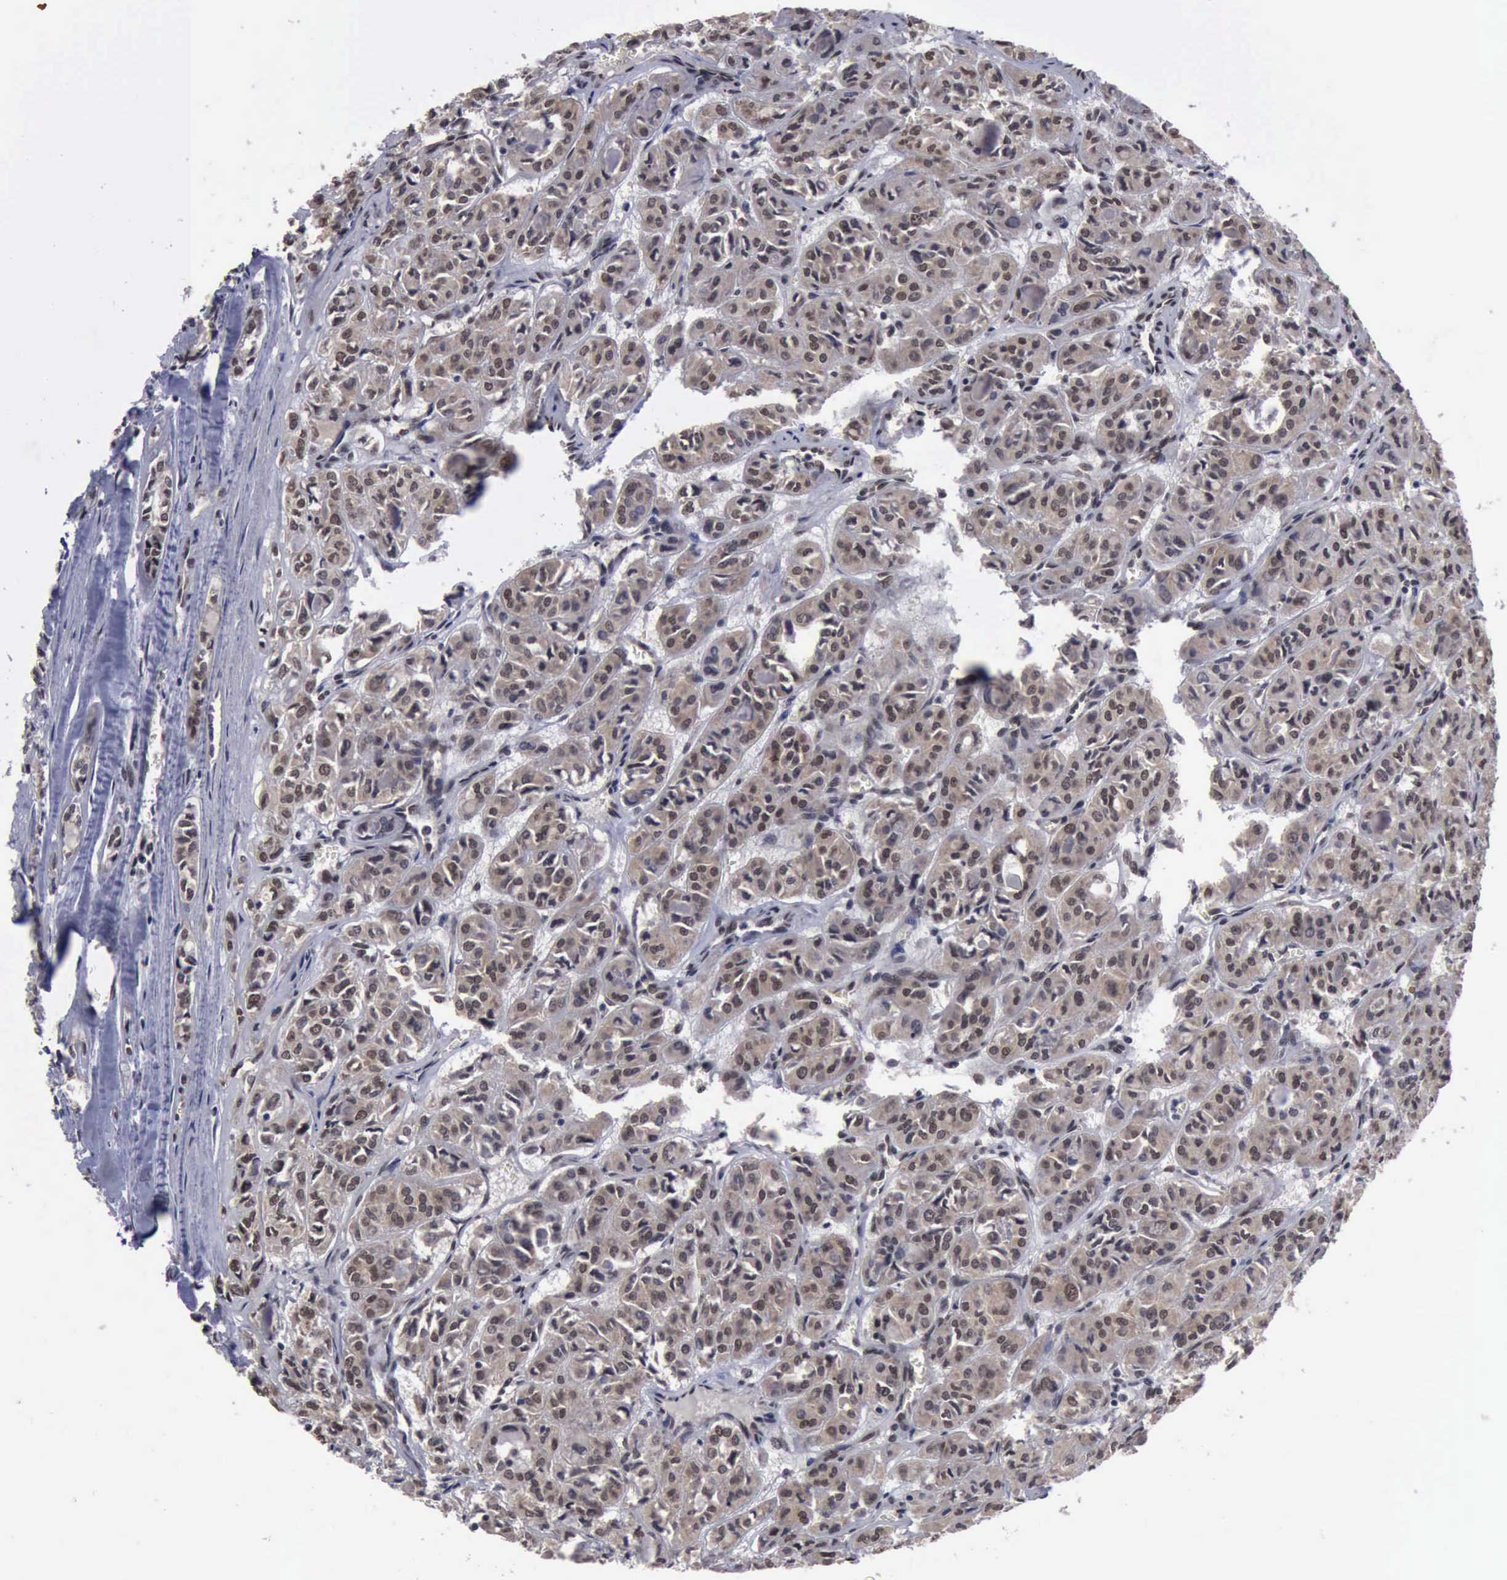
{"staining": {"intensity": "weak", "quantity": ">75%", "location": "cytoplasmic/membranous,nuclear"}, "tissue": "thyroid cancer", "cell_type": "Tumor cells", "image_type": "cancer", "snomed": [{"axis": "morphology", "description": "Follicular adenoma carcinoma, NOS"}, {"axis": "topography", "description": "Thyroid gland"}], "caption": "This photomicrograph shows immunohistochemistry (IHC) staining of thyroid cancer (follicular adenoma carcinoma), with low weak cytoplasmic/membranous and nuclear positivity in about >75% of tumor cells.", "gene": "RTCB", "patient": {"sex": "female", "age": 71}}